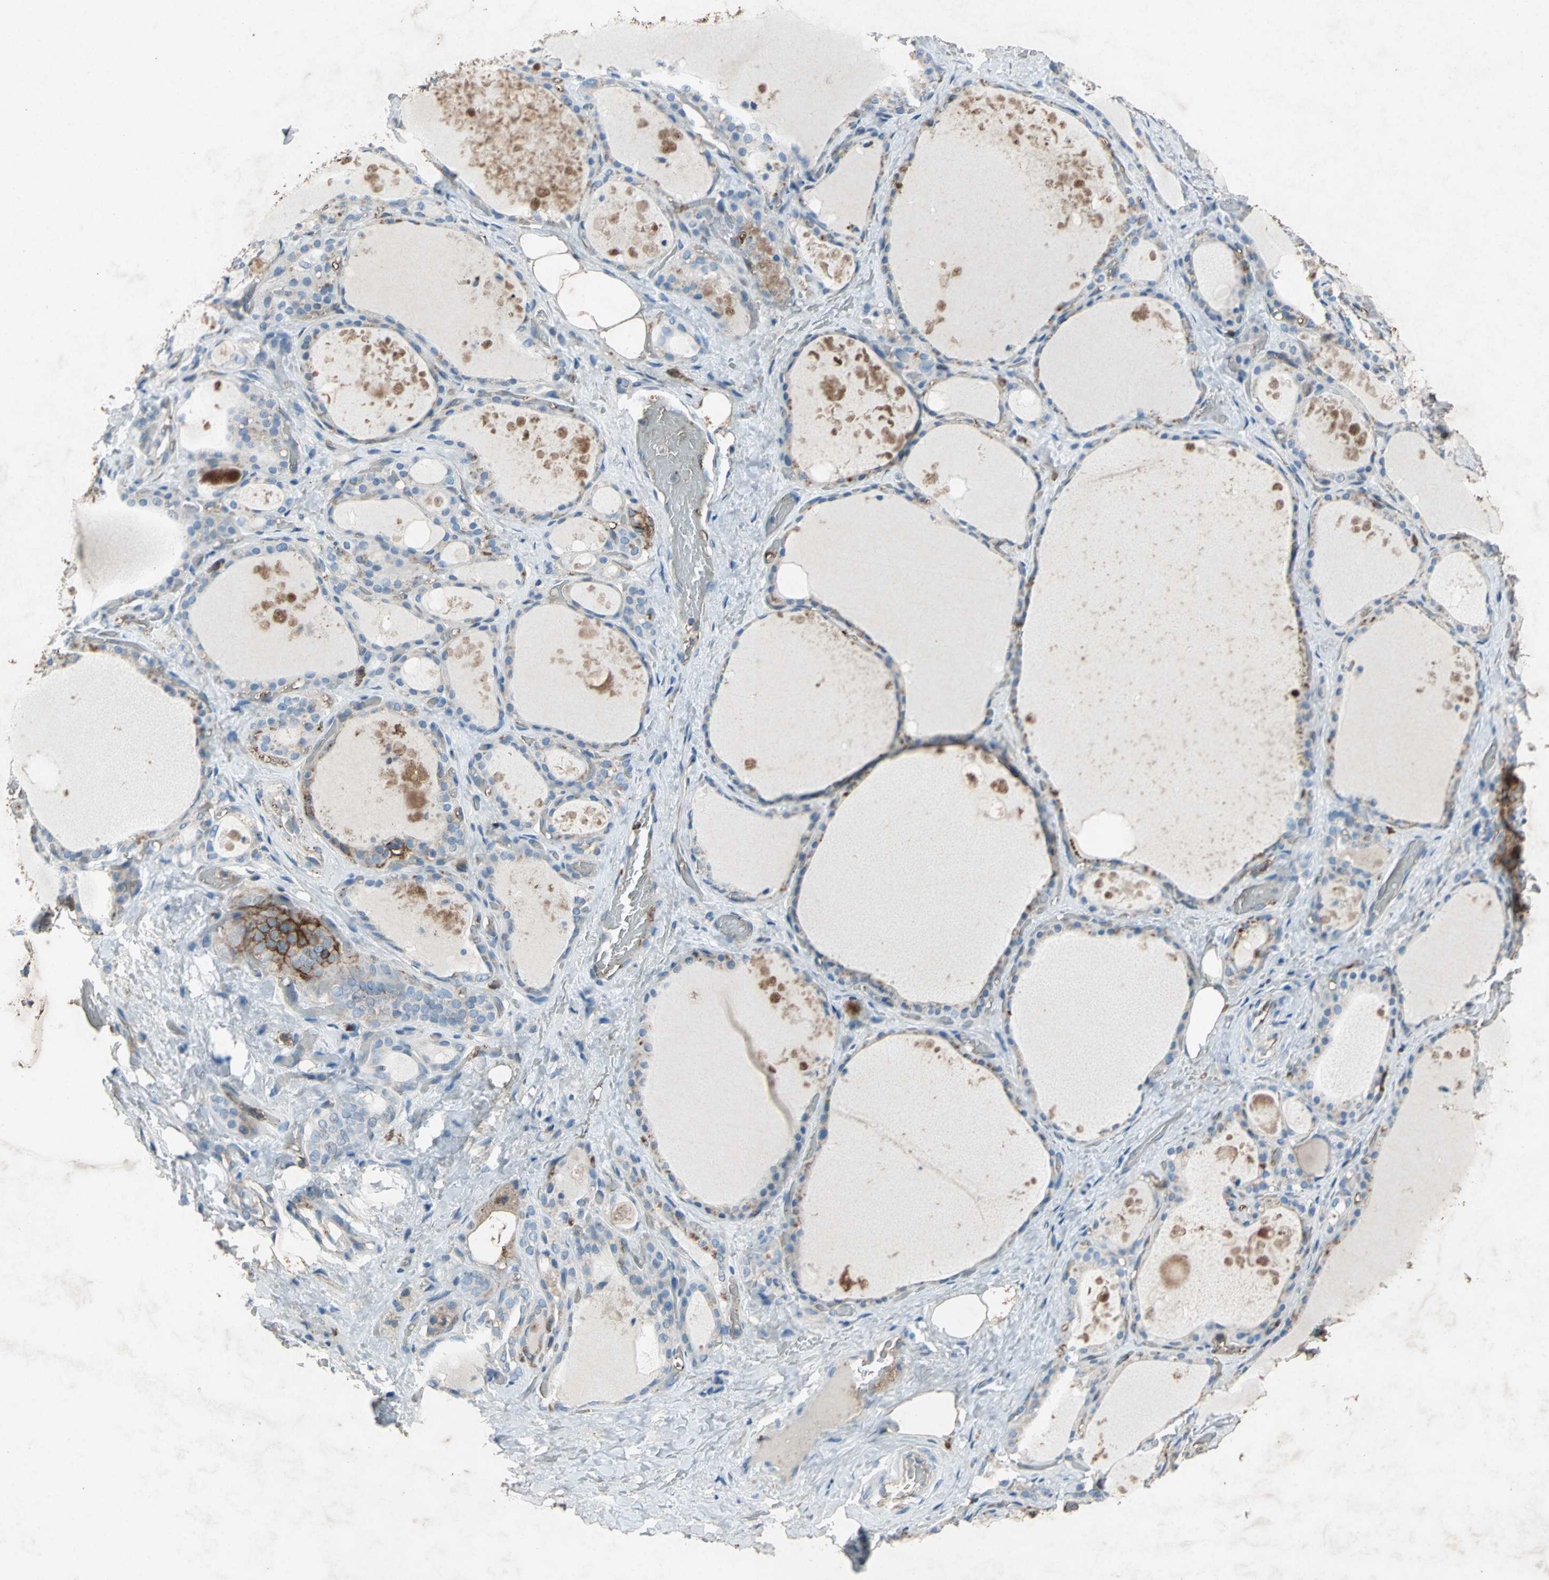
{"staining": {"intensity": "negative", "quantity": ">75%", "location": "cytoplasmic/membranous"}, "tissue": "thyroid gland", "cell_type": "Glandular cells", "image_type": "normal", "snomed": [{"axis": "morphology", "description": "Normal tissue, NOS"}, {"axis": "topography", "description": "Thyroid gland"}], "caption": "Glandular cells show no significant protein positivity in unremarkable thyroid gland. The staining is performed using DAB brown chromogen with nuclei counter-stained in using hematoxylin.", "gene": "CCR6", "patient": {"sex": "male", "age": 61}}